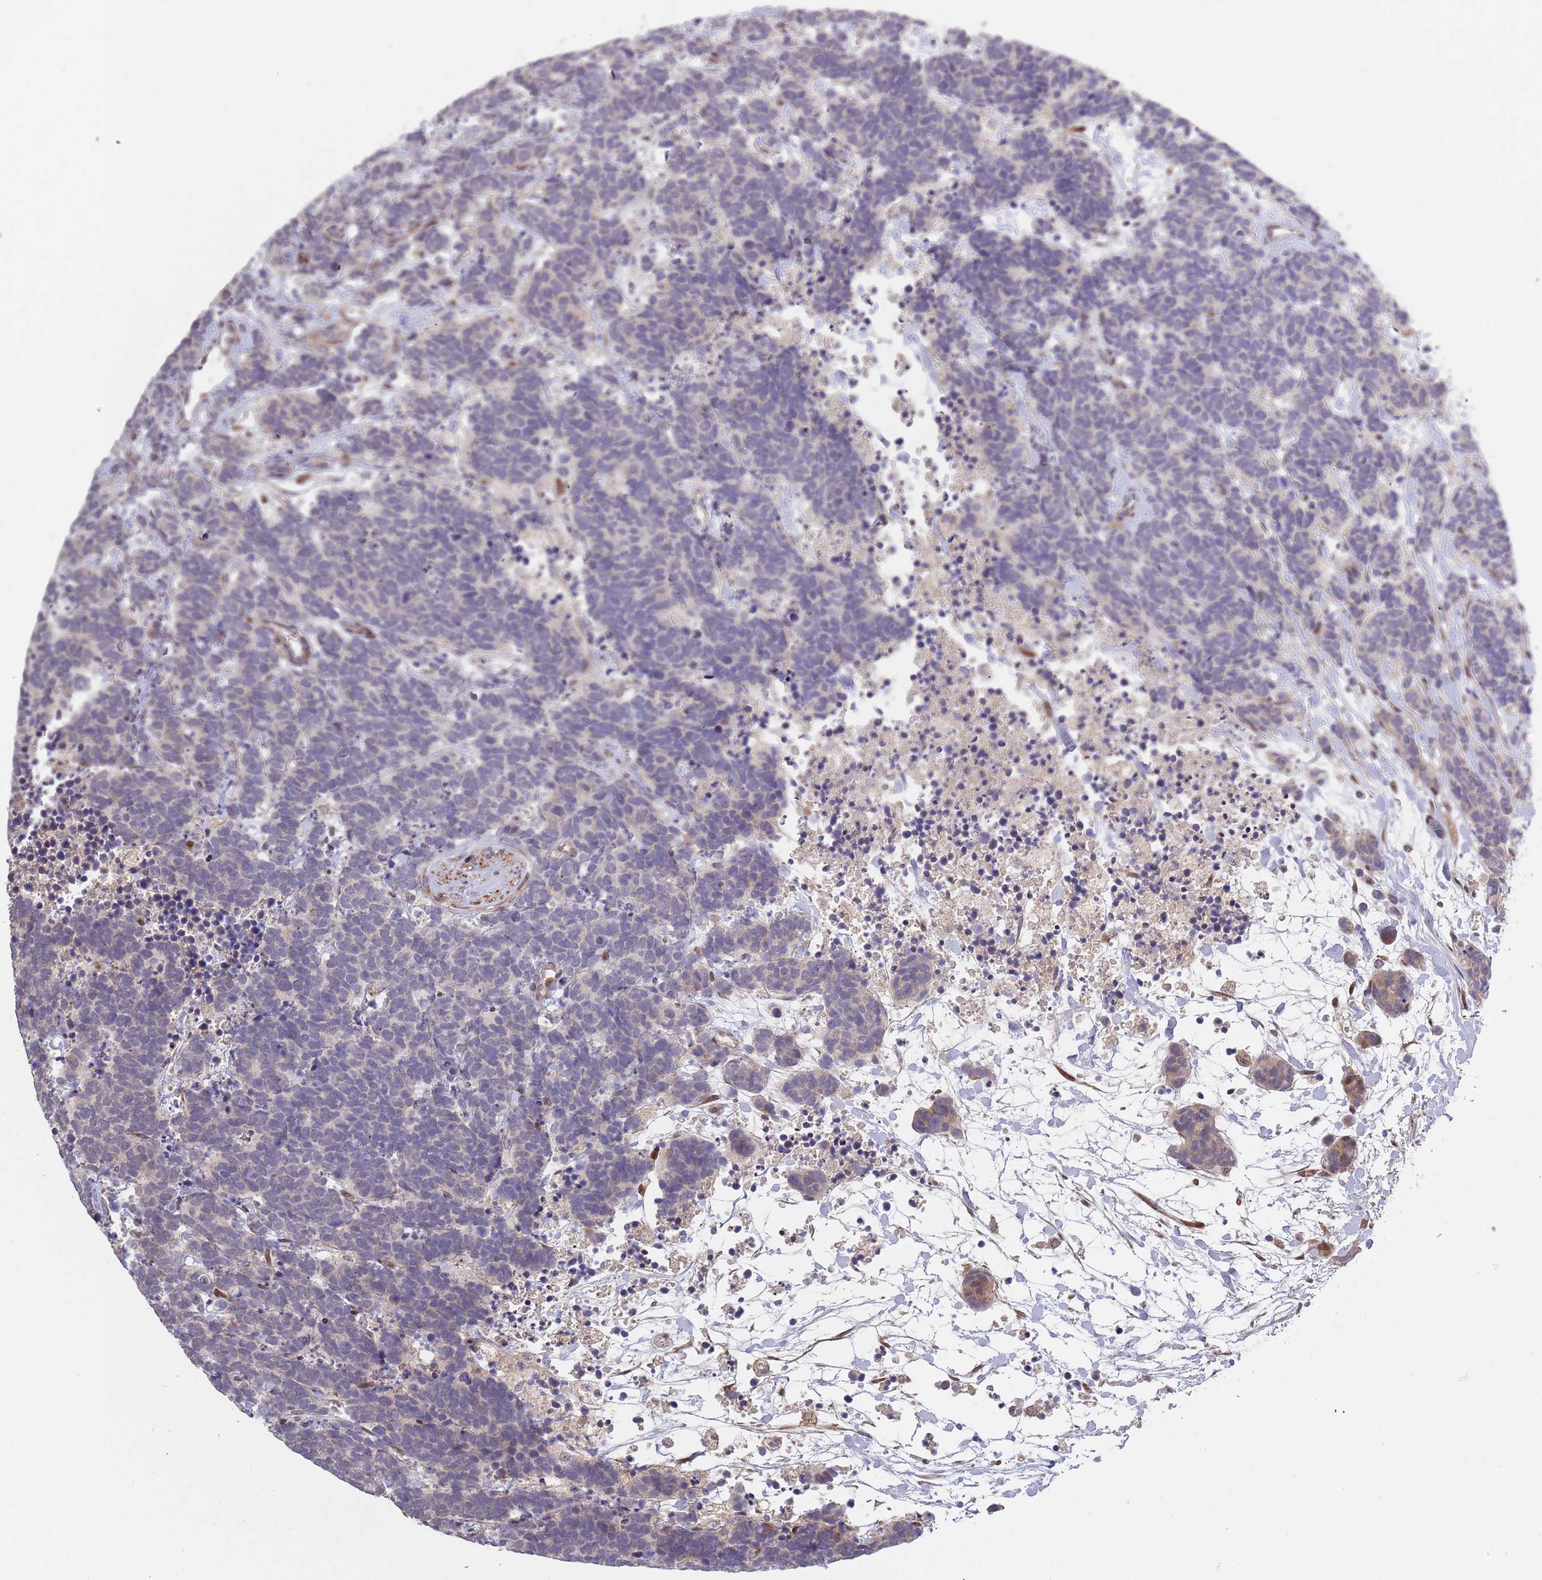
{"staining": {"intensity": "negative", "quantity": "none", "location": "none"}, "tissue": "carcinoid", "cell_type": "Tumor cells", "image_type": "cancer", "snomed": [{"axis": "morphology", "description": "Carcinoma, NOS"}, {"axis": "morphology", "description": "Carcinoid, malignant, NOS"}, {"axis": "topography", "description": "Prostate"}], "caption": "A photomicrograph of human carcinoma is negative for staining in tumor cells.", "gene": "SYNDIG1L", "patient": {"sex": "male", "age": 57}}